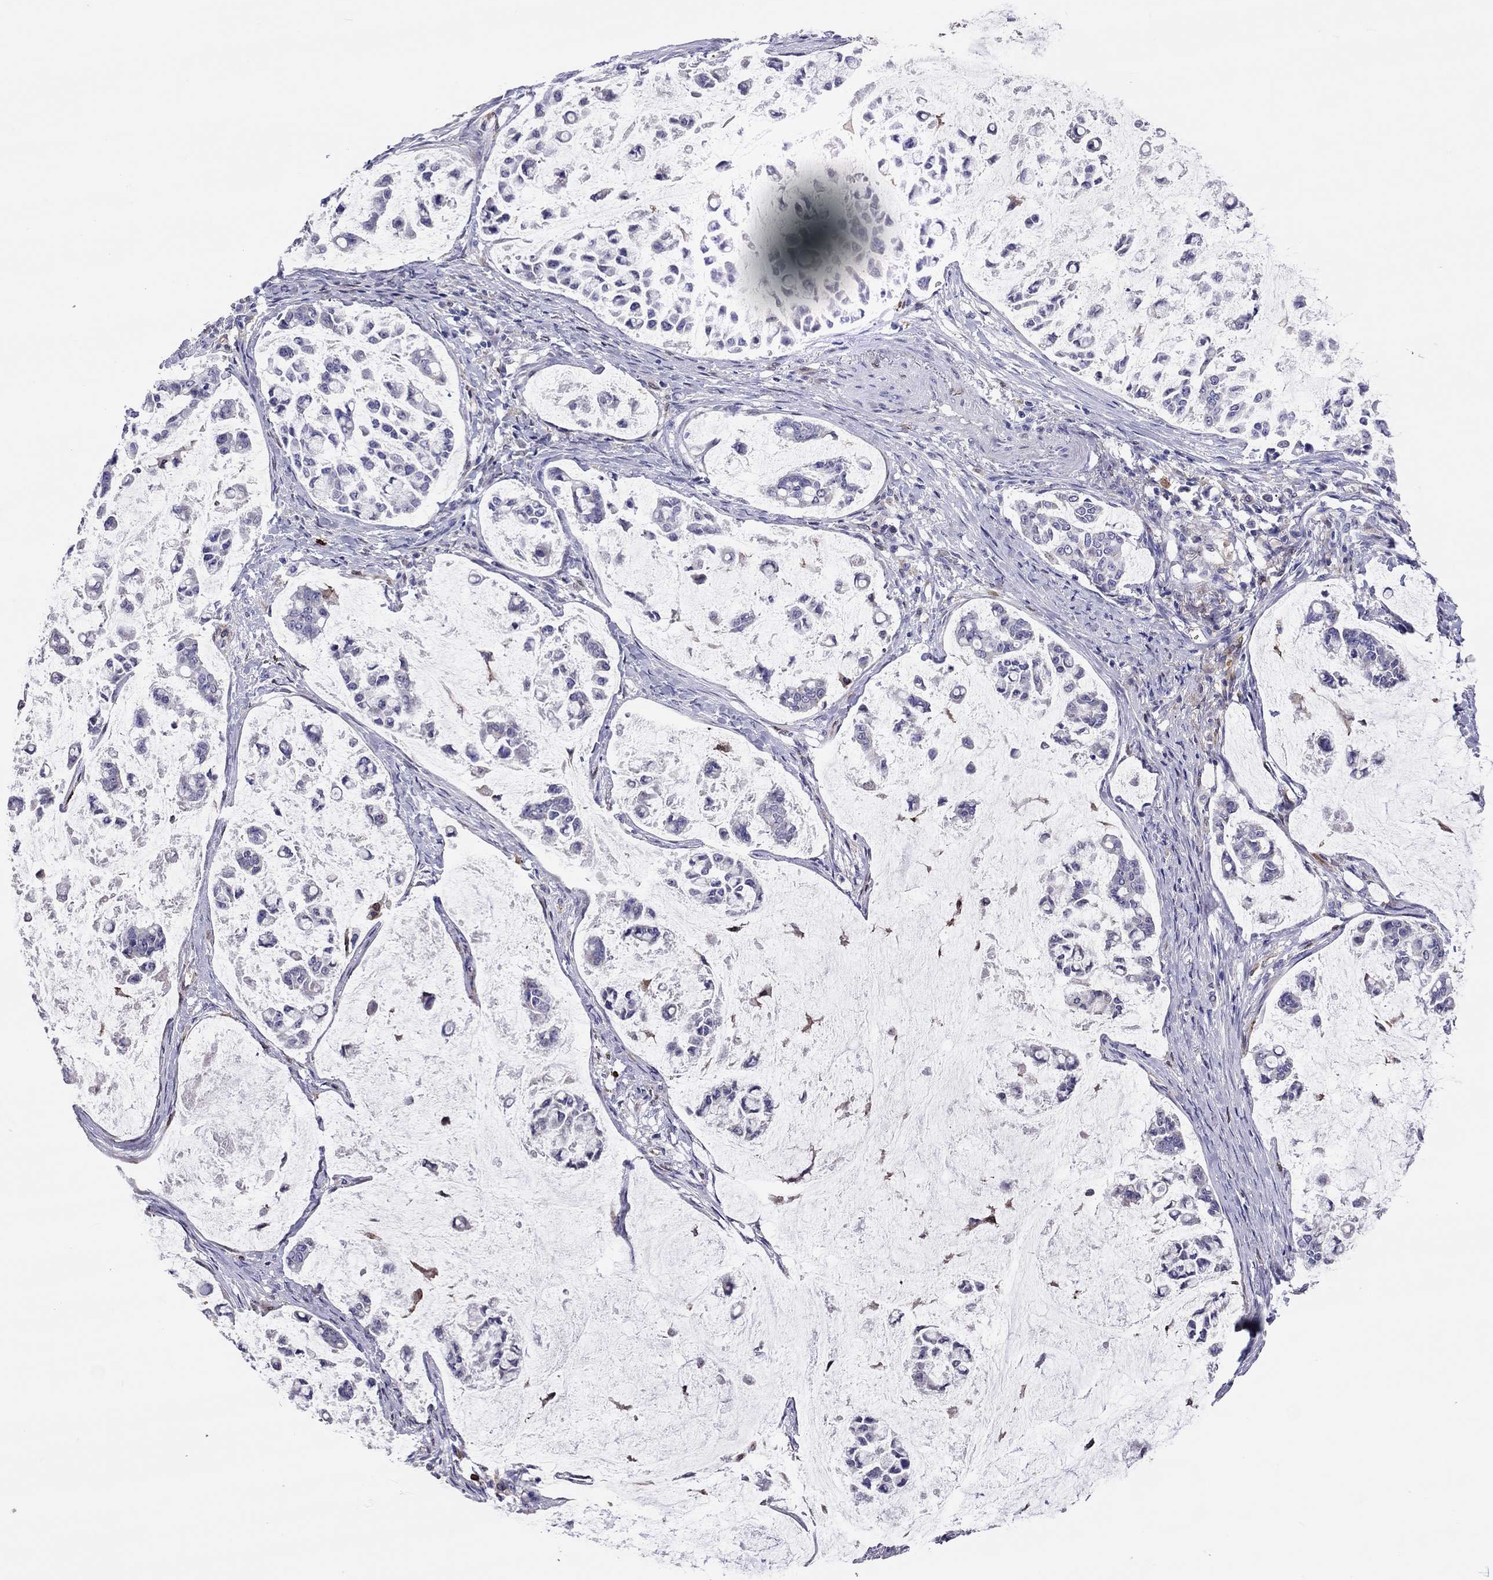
{"staining": {"intensity": "negative", "quantity": "none", "location": "none"}, "tissue": "stomach cancer", "cell_type": "Tumor cells", "image_type": "cancer", "snomed": [{"axis": "morphology", "description": "Adenocarcinoma, NOS"}, {"axis": "topography", "description": "Stomach"}], "caption": "This is an immunohistochemistry (IHC) photomicrograph of human stomach cancer. There is no expression in tumor cells.", "gene": "ADORA2A", "patient": {"sex": "male", "age": 82}}